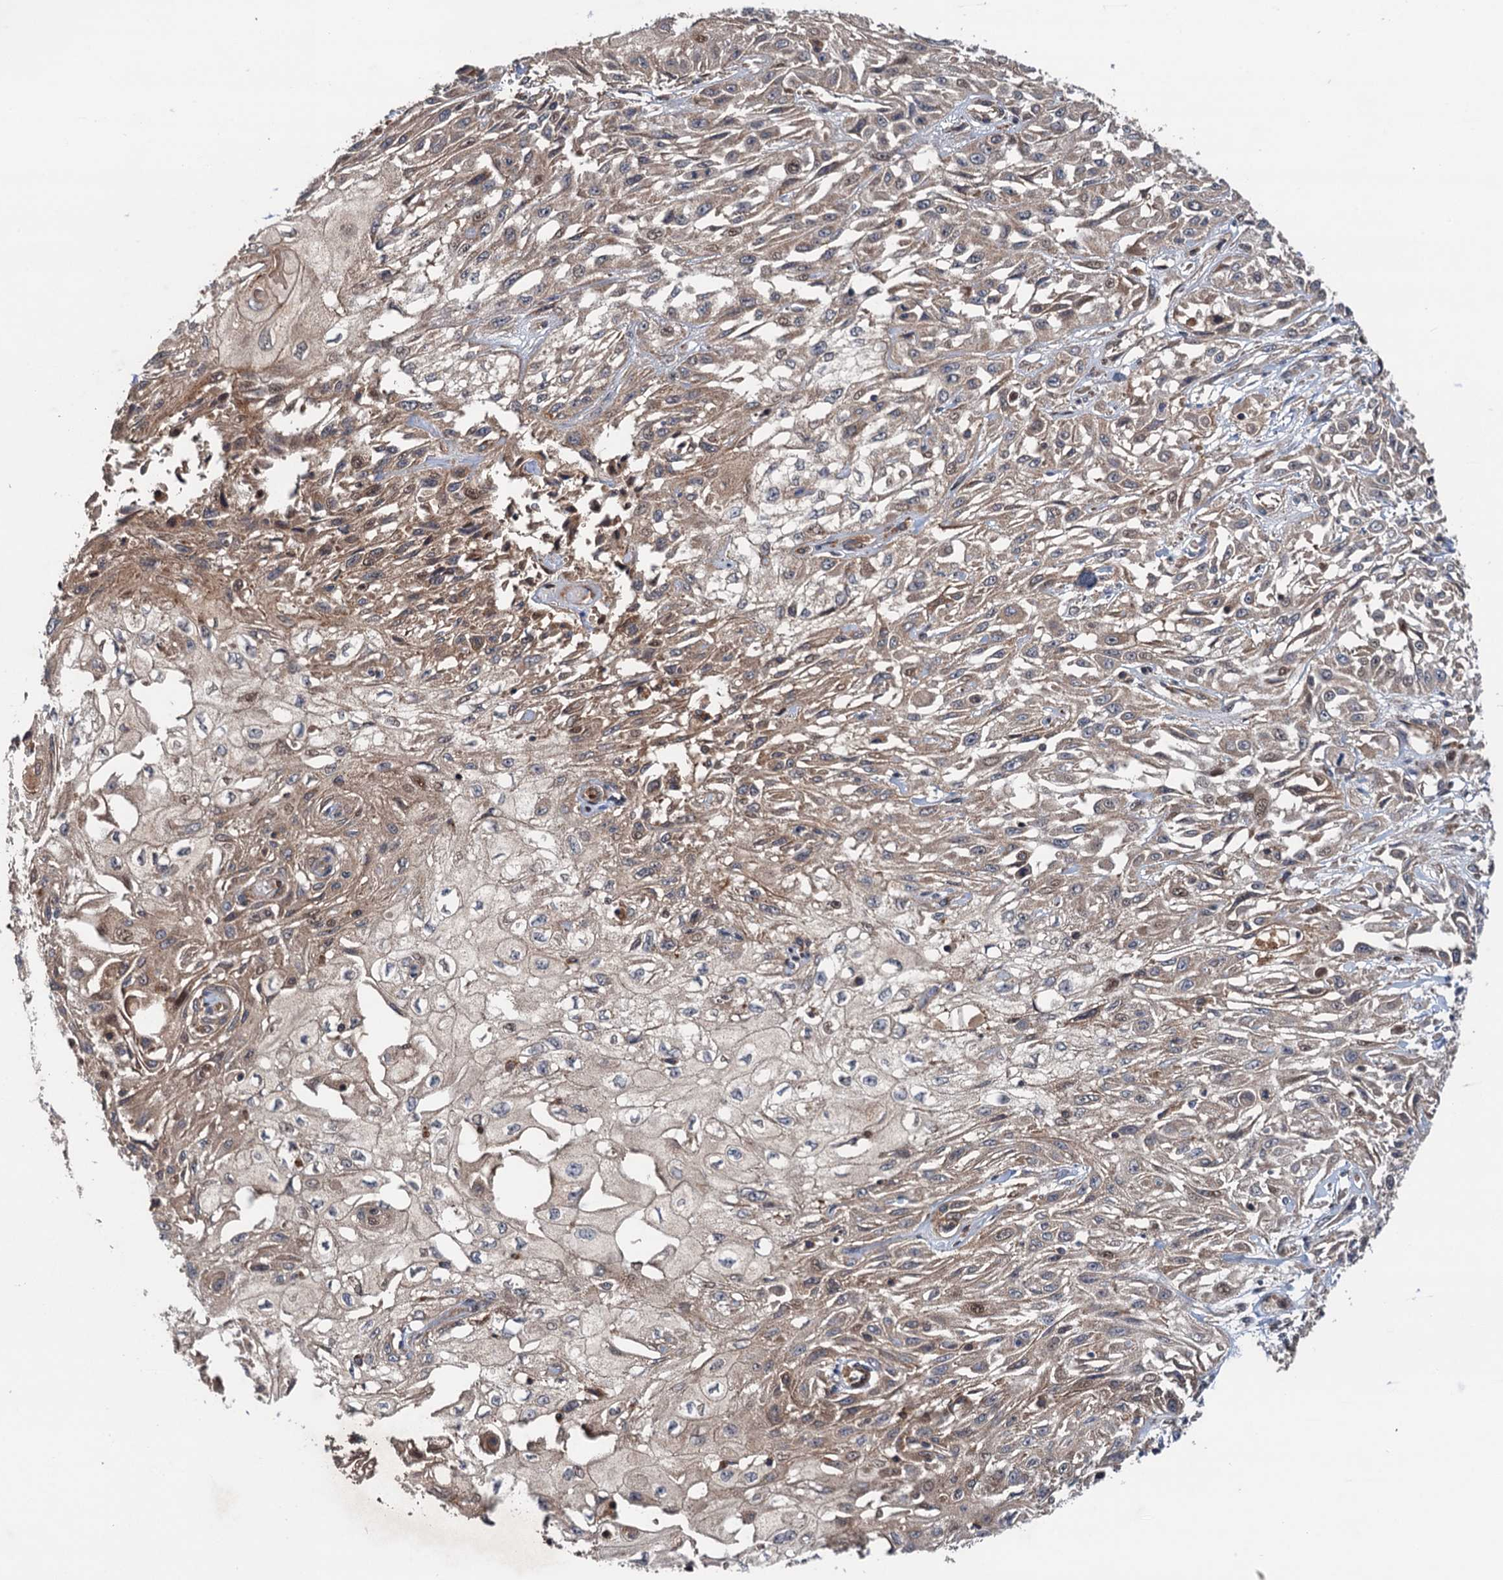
{"staining": {"intensity": "weak", "quantity": "25%-75%", "location": "cytoplasmic/membranous,nuclear"}, "tissue": "skin cancer", "cell_type": "Tumor cells", "image_type": "cancer", "snomed": [{"axis": "morphology", "description": "Squamous cell carcinoma, NOS"}, {"axis": "morphology", "description": "Squamous cell carcinoma, metastatic, NOS"}, {"axis": "topography", "description": "Skin"}, {"axis": "topography", "description": "Lymph node"}], "caption": "IHC of skin squamous cell carcinoma demonstrates low levels of weak cytoplasmic/membranous and nuclear positivity in approximately 25%-75% of tumor cells.", "gene": "NLRP10", "patient": {"sex": "male", "age": 75}}